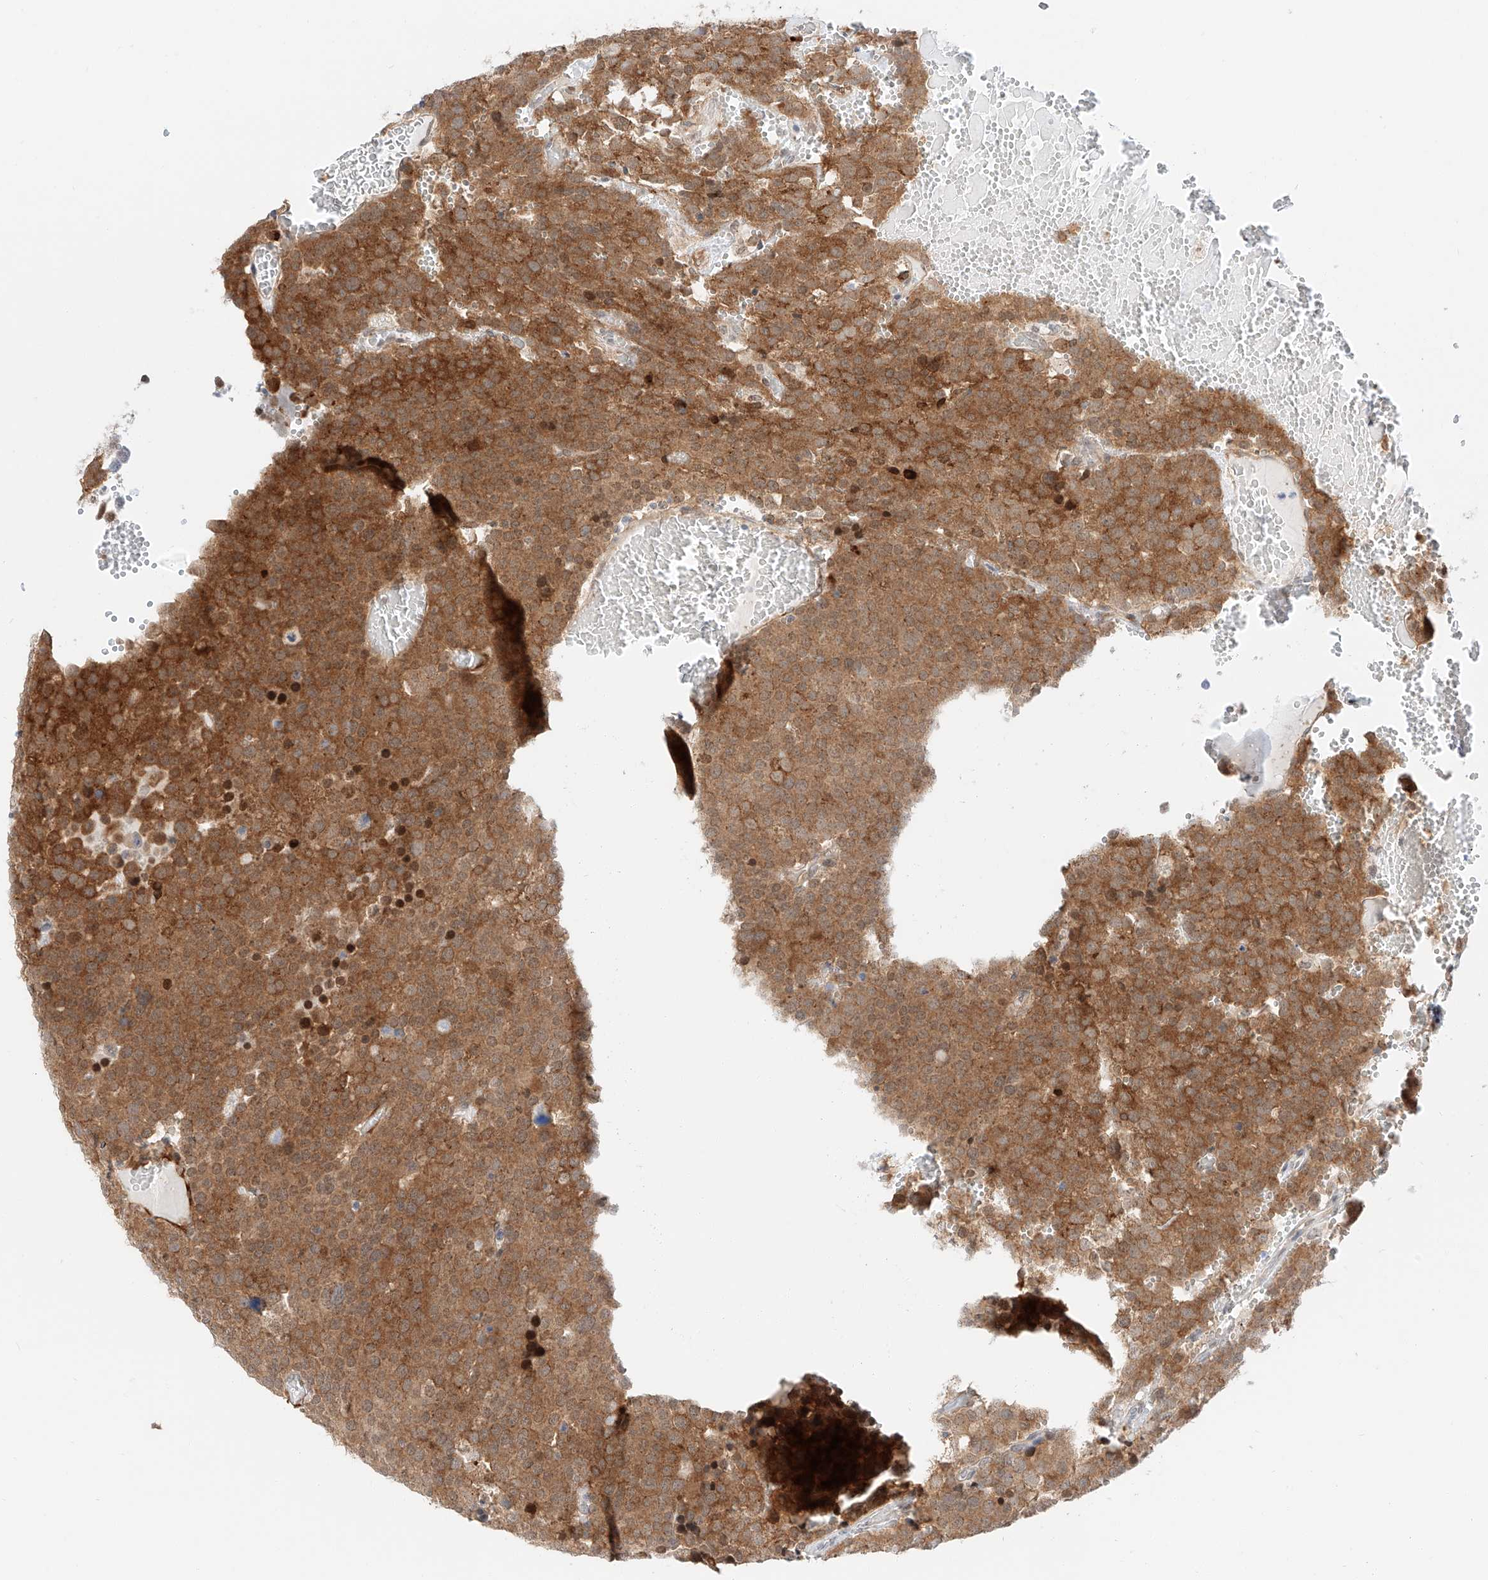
{"staining": {"intensity": "moderate", "quantity": ">75%", "location": "cytoplasmic/membranous"}, "tissue": "testis cancer", "cell_type": "Tumor cells", "image_type": "cancer", "snomed": [{"axis": "morphology", "description": "Seminoma, NOS"}, {"axis": "topography", "description": "Testis"}], "caption": "Immunohistochemical staining of human seminoma (testis) shows medium levels of moderate cytoplasmic/membranous staining in about >75% of tumor cells.", "gene": "CARMIL1", "patient": {"sex": "male", "age": 71}}